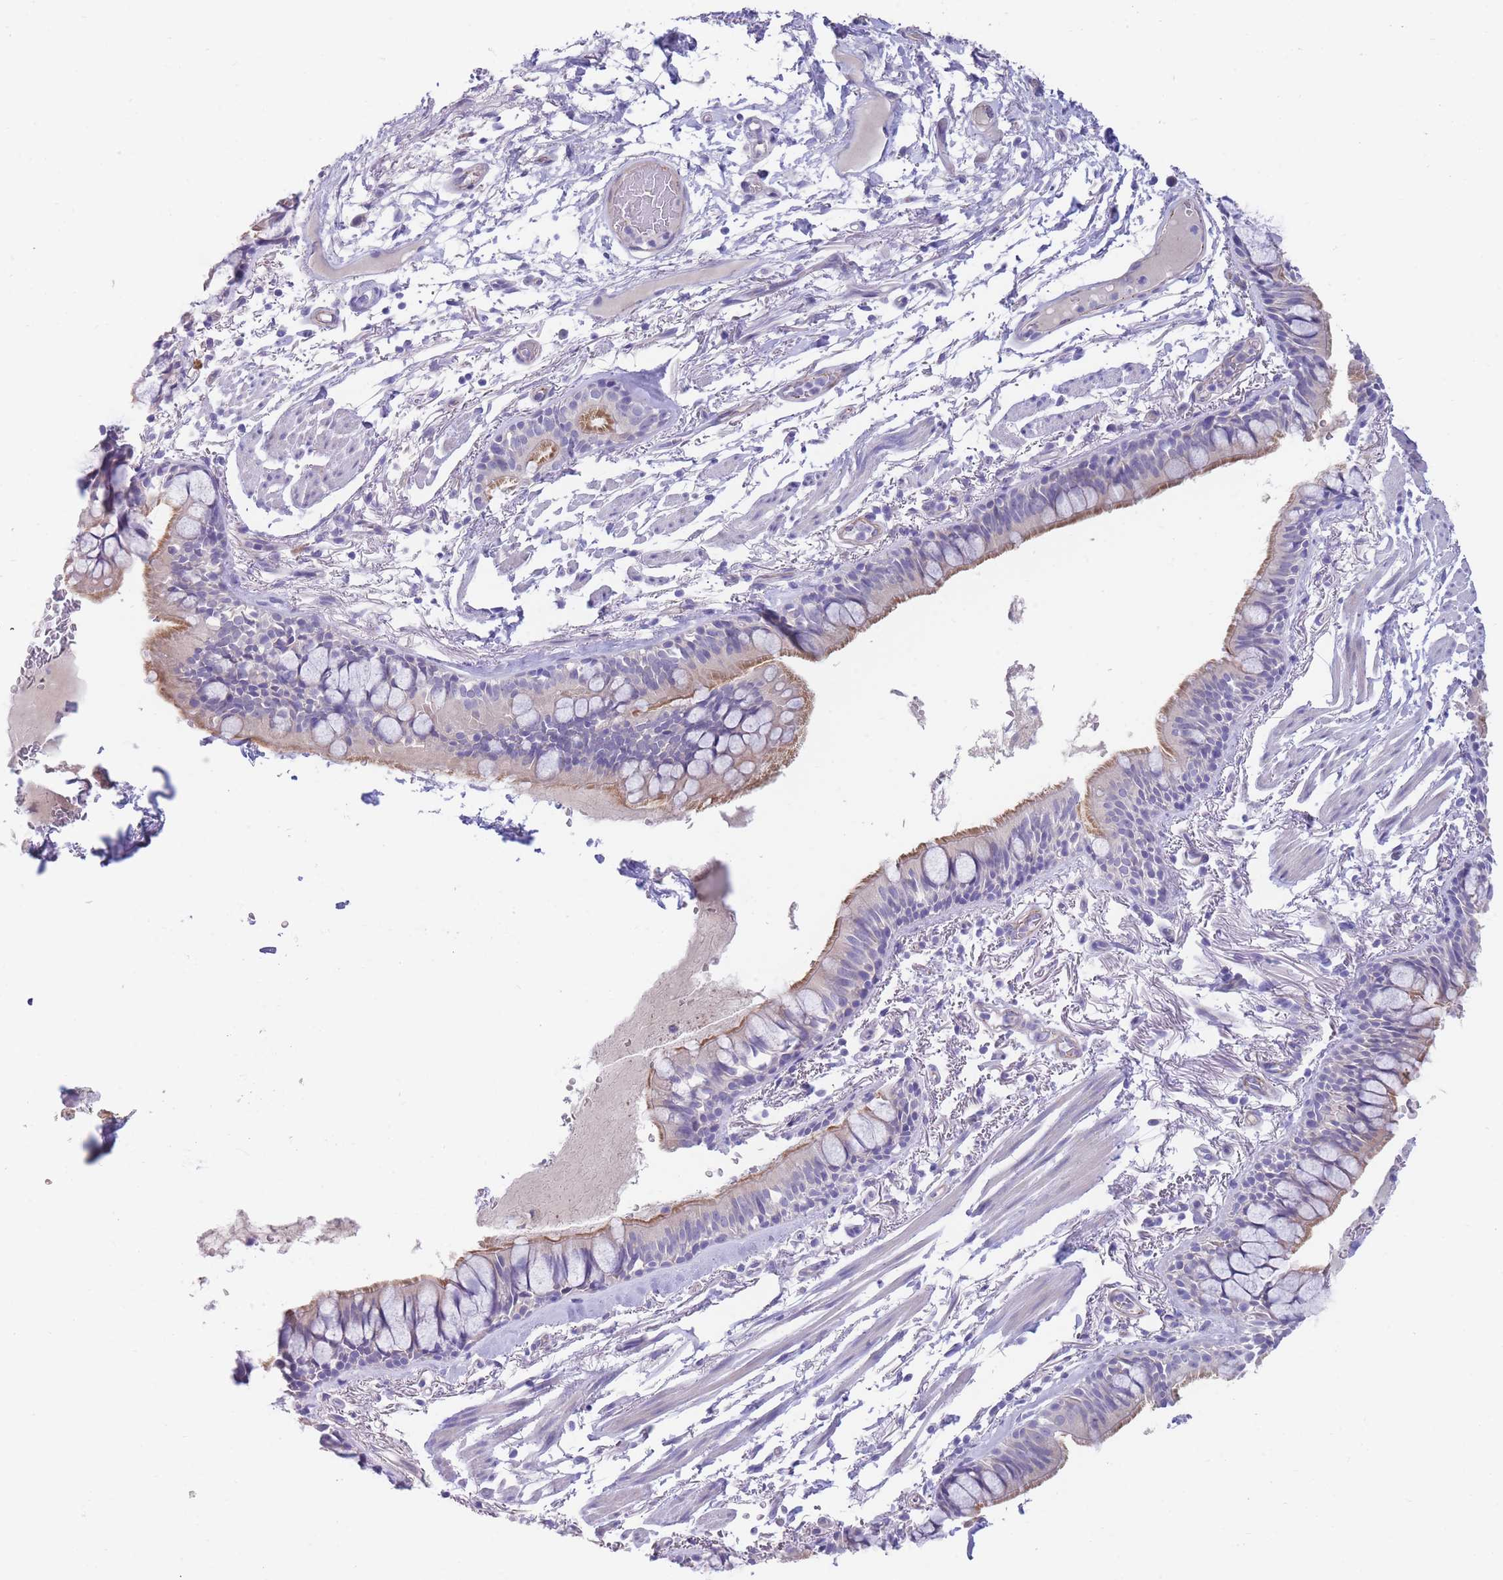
{"staining": {"intensity": "moderate", "quantity": "<25%", "location": "cytoplasmic/membranous"}, "tissue": "bronchus", "cell_type": "Respiratory epithelial cells", "image_type": "normal", "snomed": [{"axis": "morphology", "description": "Normal tissue, NOS"}, {"axis": "topography", "description": "Bronchus"}], "caption": "Brown immunohistochemical staining in normal human bronchus shows moderate cytoplasmic/membranous staining in about <25% of respiratory epithelial cells.", "gene": "DET1", "patient": {"sex": "male", "age": 70}}